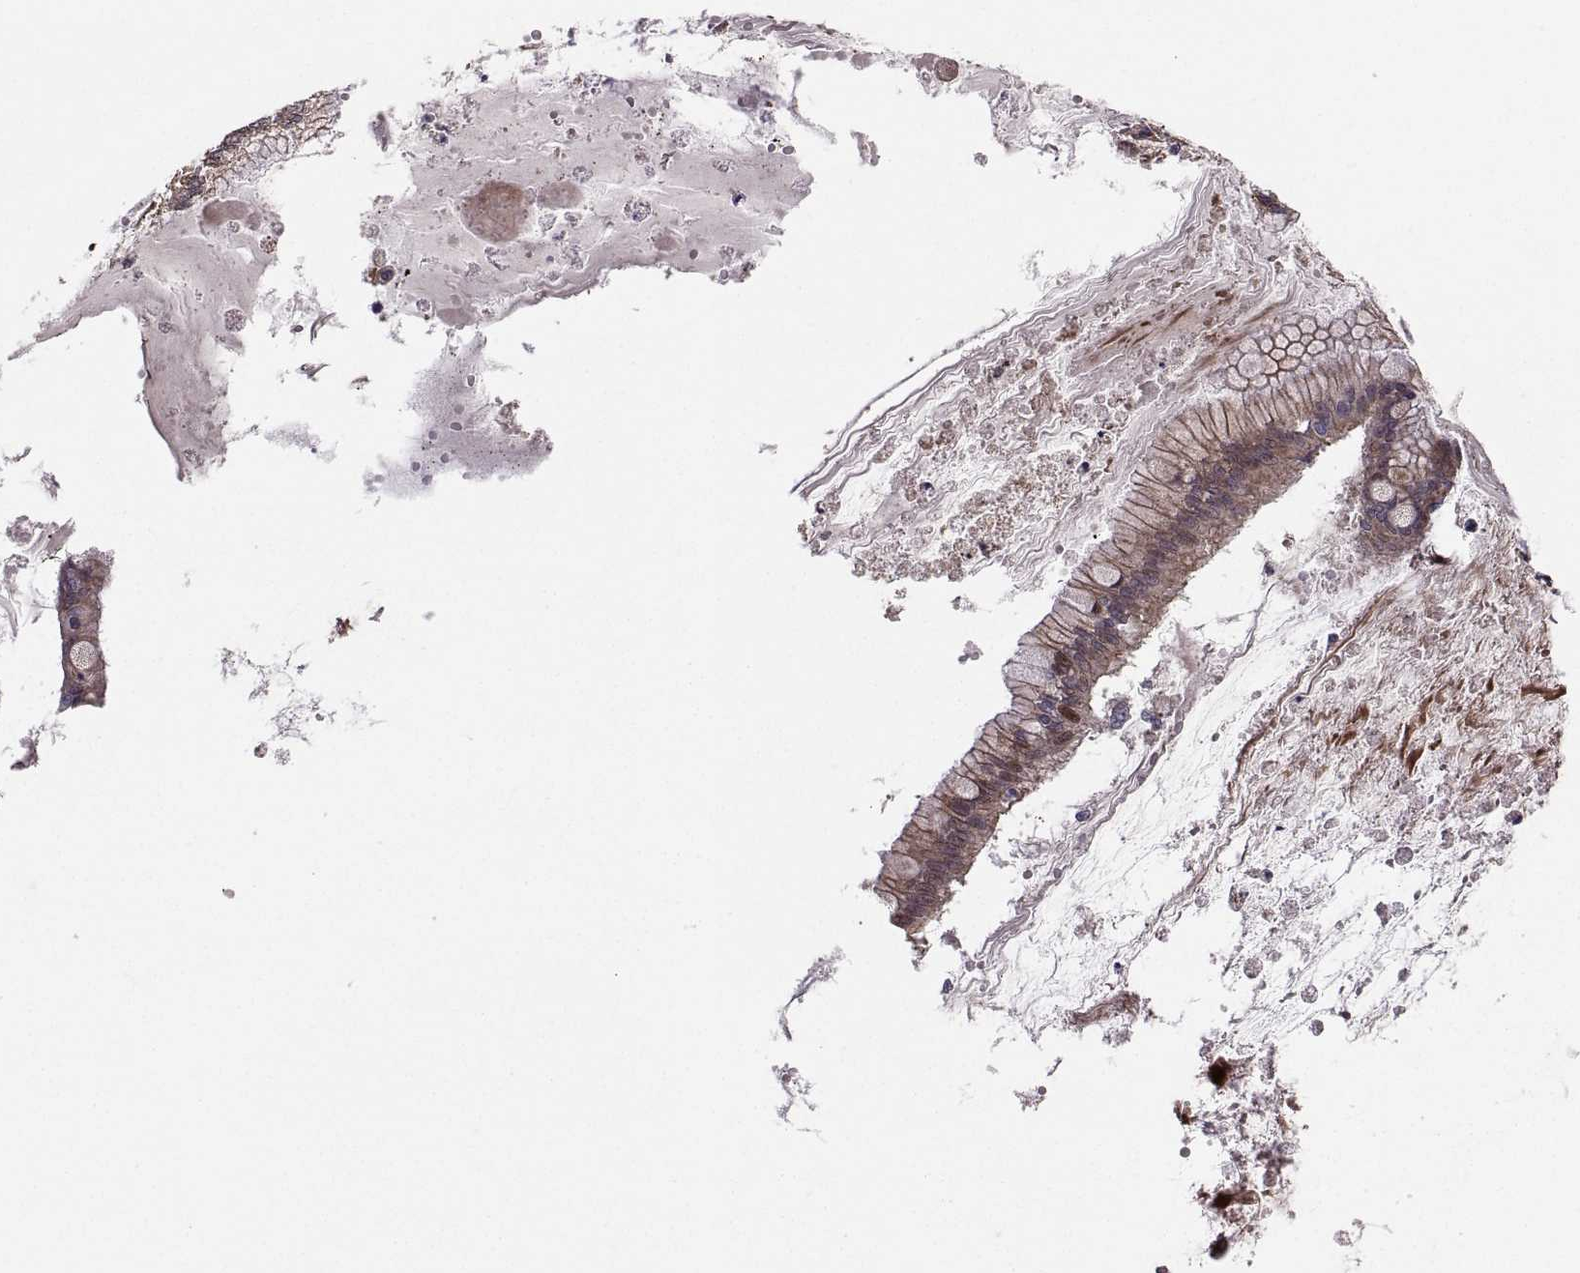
{"staining": {"intensity": "moderate", "quantity": ">75%", "location": "cytoplasmic/membranous"}, "tissue": "ovarian cancer", "cell_type": "Tumor cells", "image_type": "cancer", "snomed": [{"axis": "morphology", "description": "Cystadenocarcinoma, mucinous, NOS"}, {"axis": "topography", "description": "Ovary"}], "caption": "Protein expression analysis of mucinous cystadenocarcinoma (ovarian) demonstrates moderate cytoplasmic/membranous positivity in about >75% of tumor cells. Using DAB (brown) and hematoxylin (blue) stains, captured at high magnification using brightfield microscopy.", "gene": "TESC", "patient": {"sex": "female", "age": 67}}